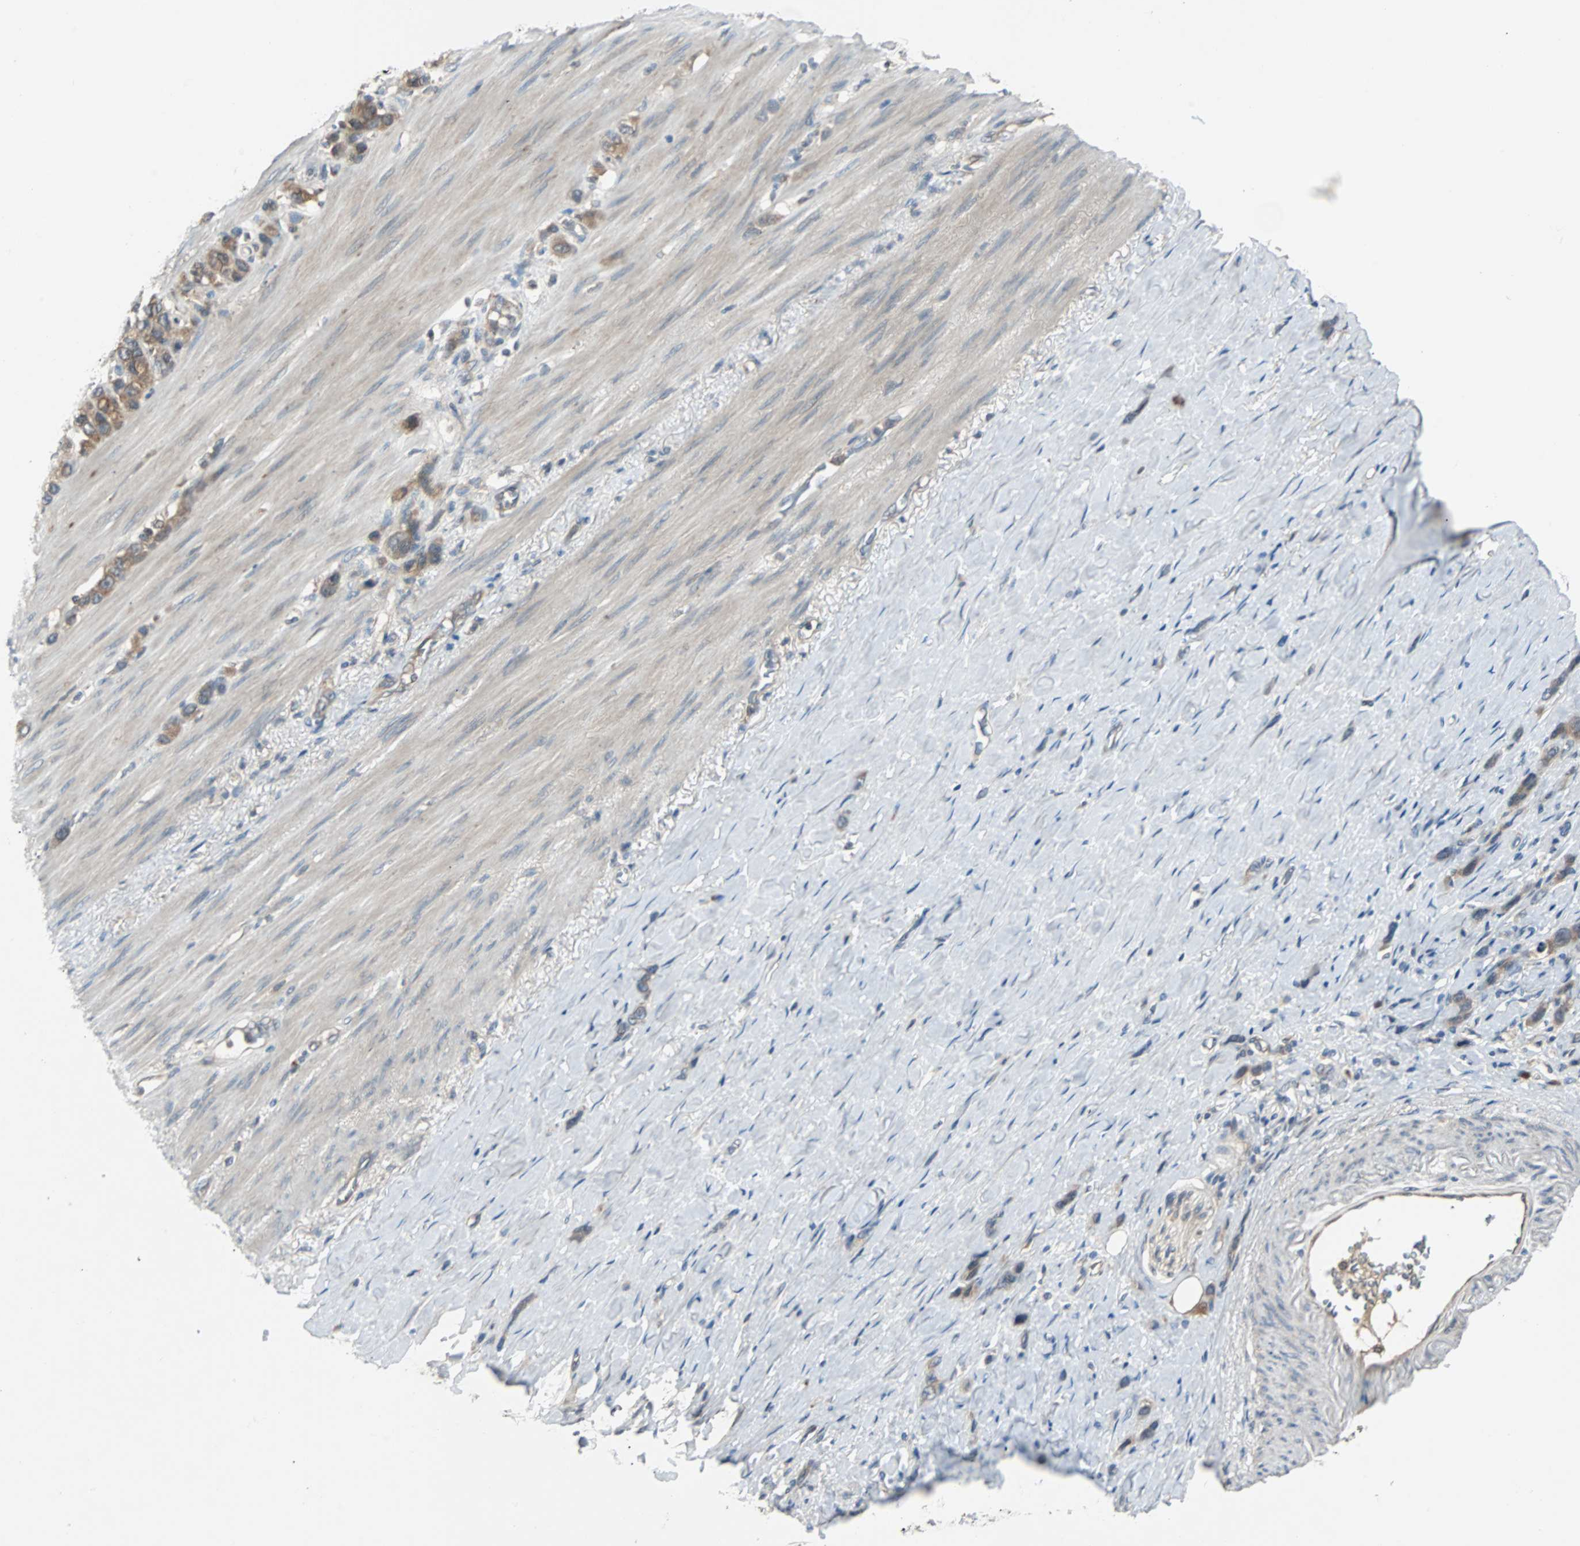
{"staining": {"intensity": "moderate", "quantity": ">75%", "location": "cytoplasmic/membranous"}, "tissue": "stomach cancer", "cell_type": "Tumor cells", "image_type": "cancer", "snomed": [{"axis": "morphology", "description": "Normal tissue, NOS"}, {"axis": "morphology", "description": "Adenocarcinoma, NOS"}, {"axis": "morphology", "description": "Adenocarcinoma, High grade"}, {"axis": "topography", "description": "Stomach, upper"}, {"axis": "topography", "description": "Stomach"}], "caption": "This photomicrograph shows immunohistochemistry staining of human stomach cancer (high-grade adenocarcinoma), with medium moderate cytoplasmic/membranous expression in approximately >75% of tumor cells.", "gene": "ARF1", "patient": {"sex": "female", "age": 65}}